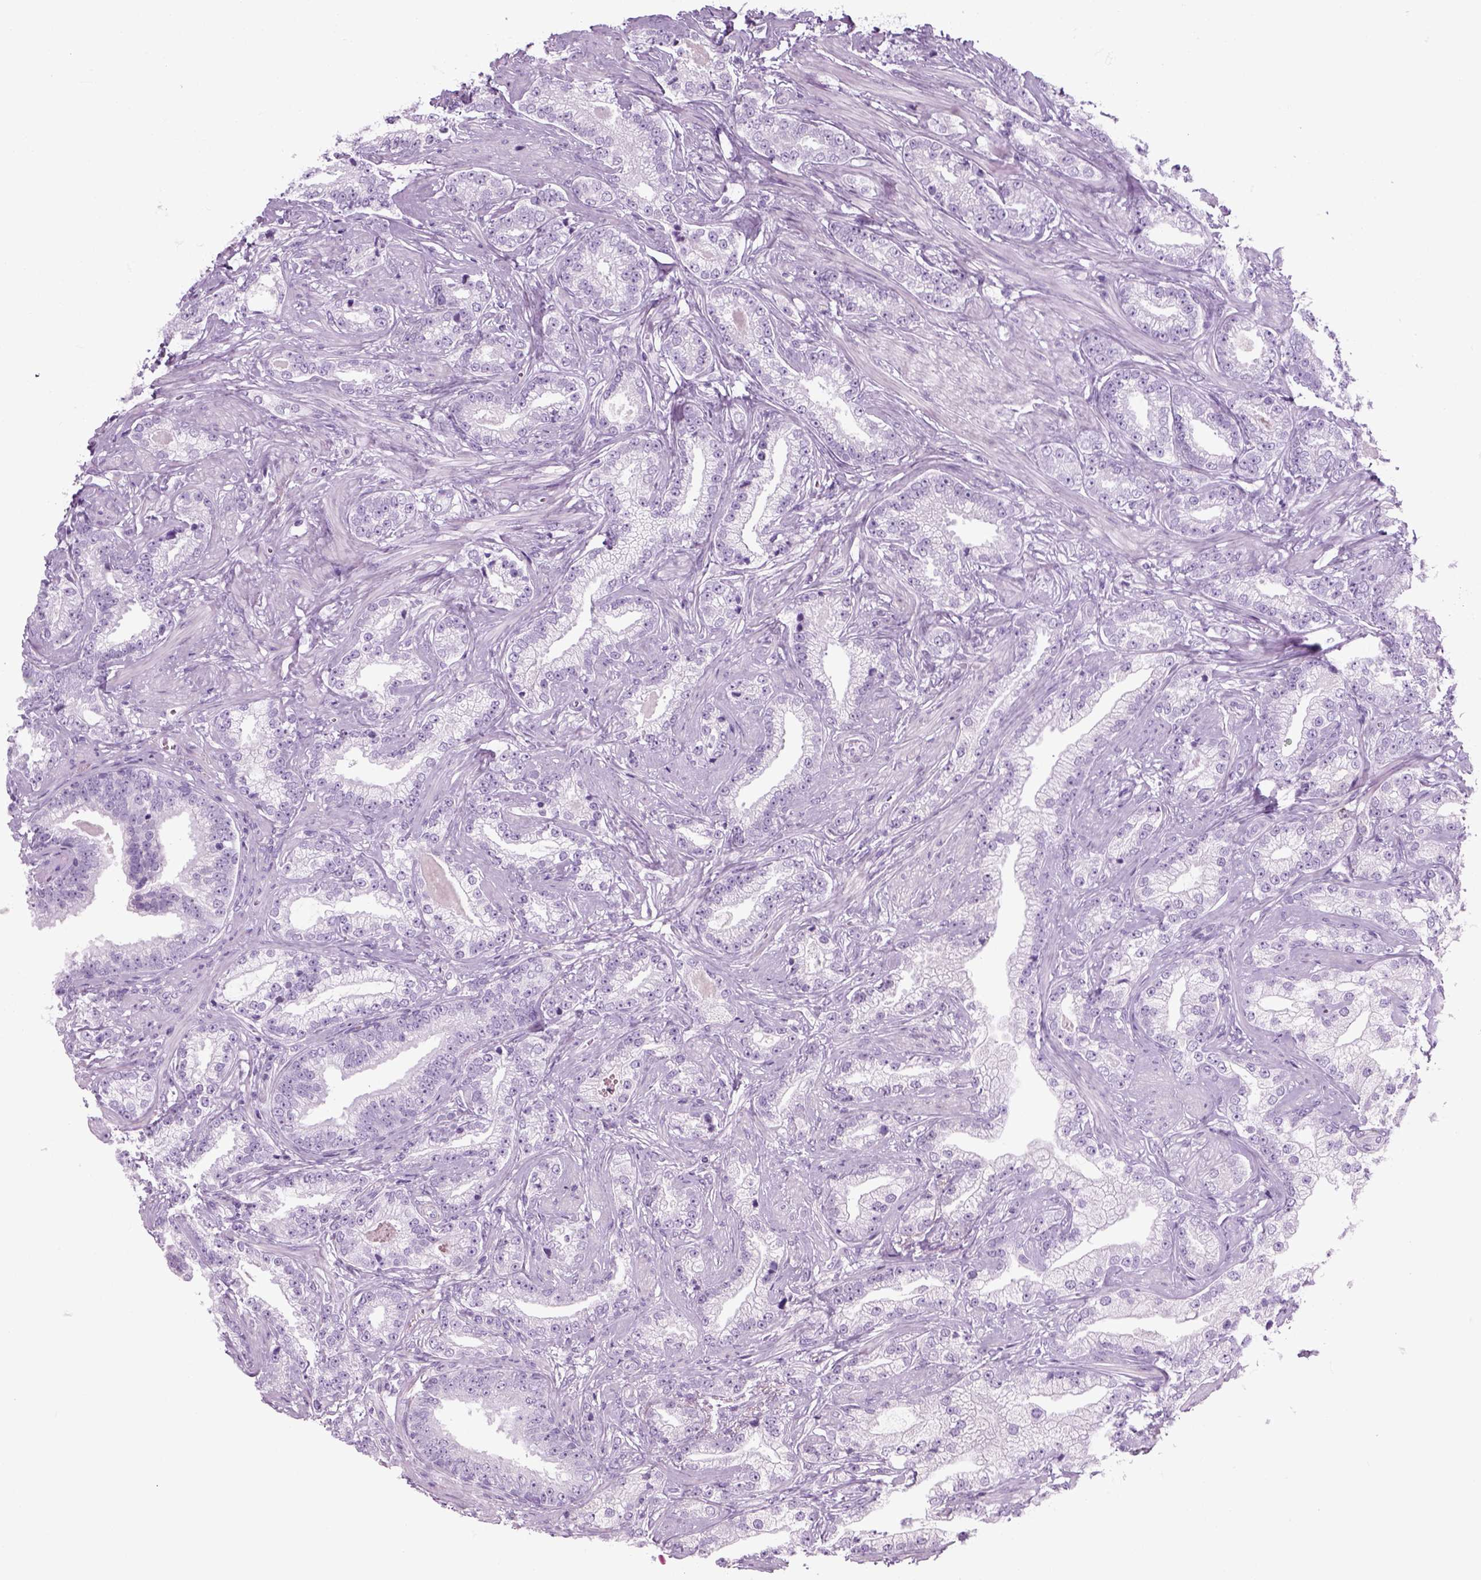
{"staining": {"intensity": "negative", "quantity": "none", "location": "none"}, "tissue": "prostate cancer", "cell_type": "Tumor cells", "image_type": "cancer", "snomed": [{"axis": "morphology", "description": "Adenocarcinoma, Low grade"}, {"axis": "topography", "description": "Prostate"}], "caption": "Tumor cells are negative for protein expression in human prostate low-grade adenocarcinoma. The staining is performed using DAB brown chromogen with nuclei counter-stained in using hematoxylin.", "gene": "SLC12A5", "patient": {"sex": "male", "age": 61}}